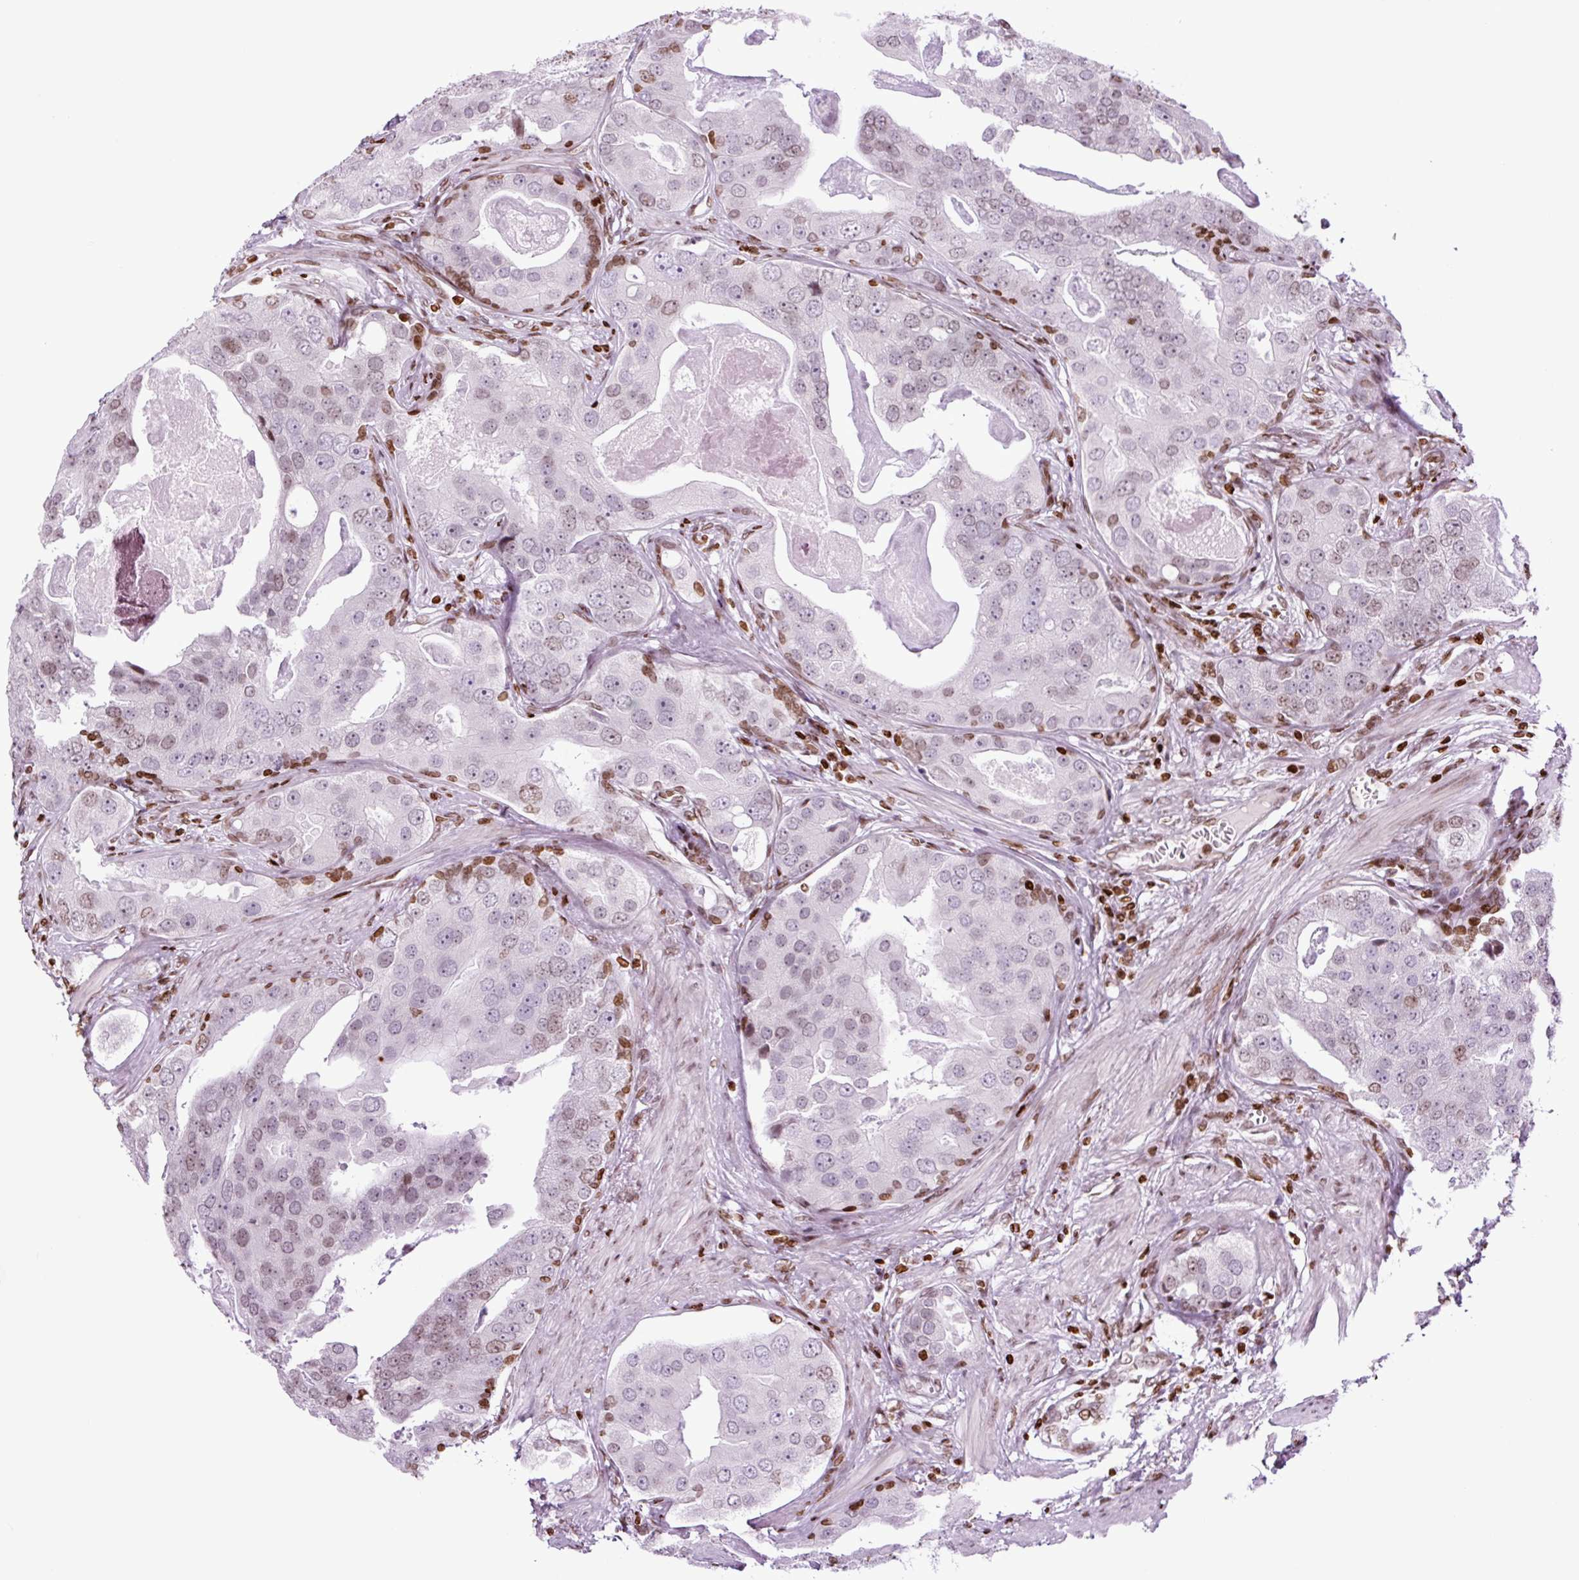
{"staining": {"intensity": "weak", "quantity": "<25%", "location": "nuclear"}, "tissue": "prostate cancer", "cell_type": "Tumor cells", "image_type": "cancer", "snomed": [{"axis": "morphology", "description": "Adenocarcinoma, High grade"}, {"axis": "topography", "description": "Prostate"}], "caption": "Immunohistochemistry of prostate high-grade adenocarcinoma demonstrates no expression in tumor cells.", "gene": "H1-3", "patient": {"sex": "male", "age": 71}}